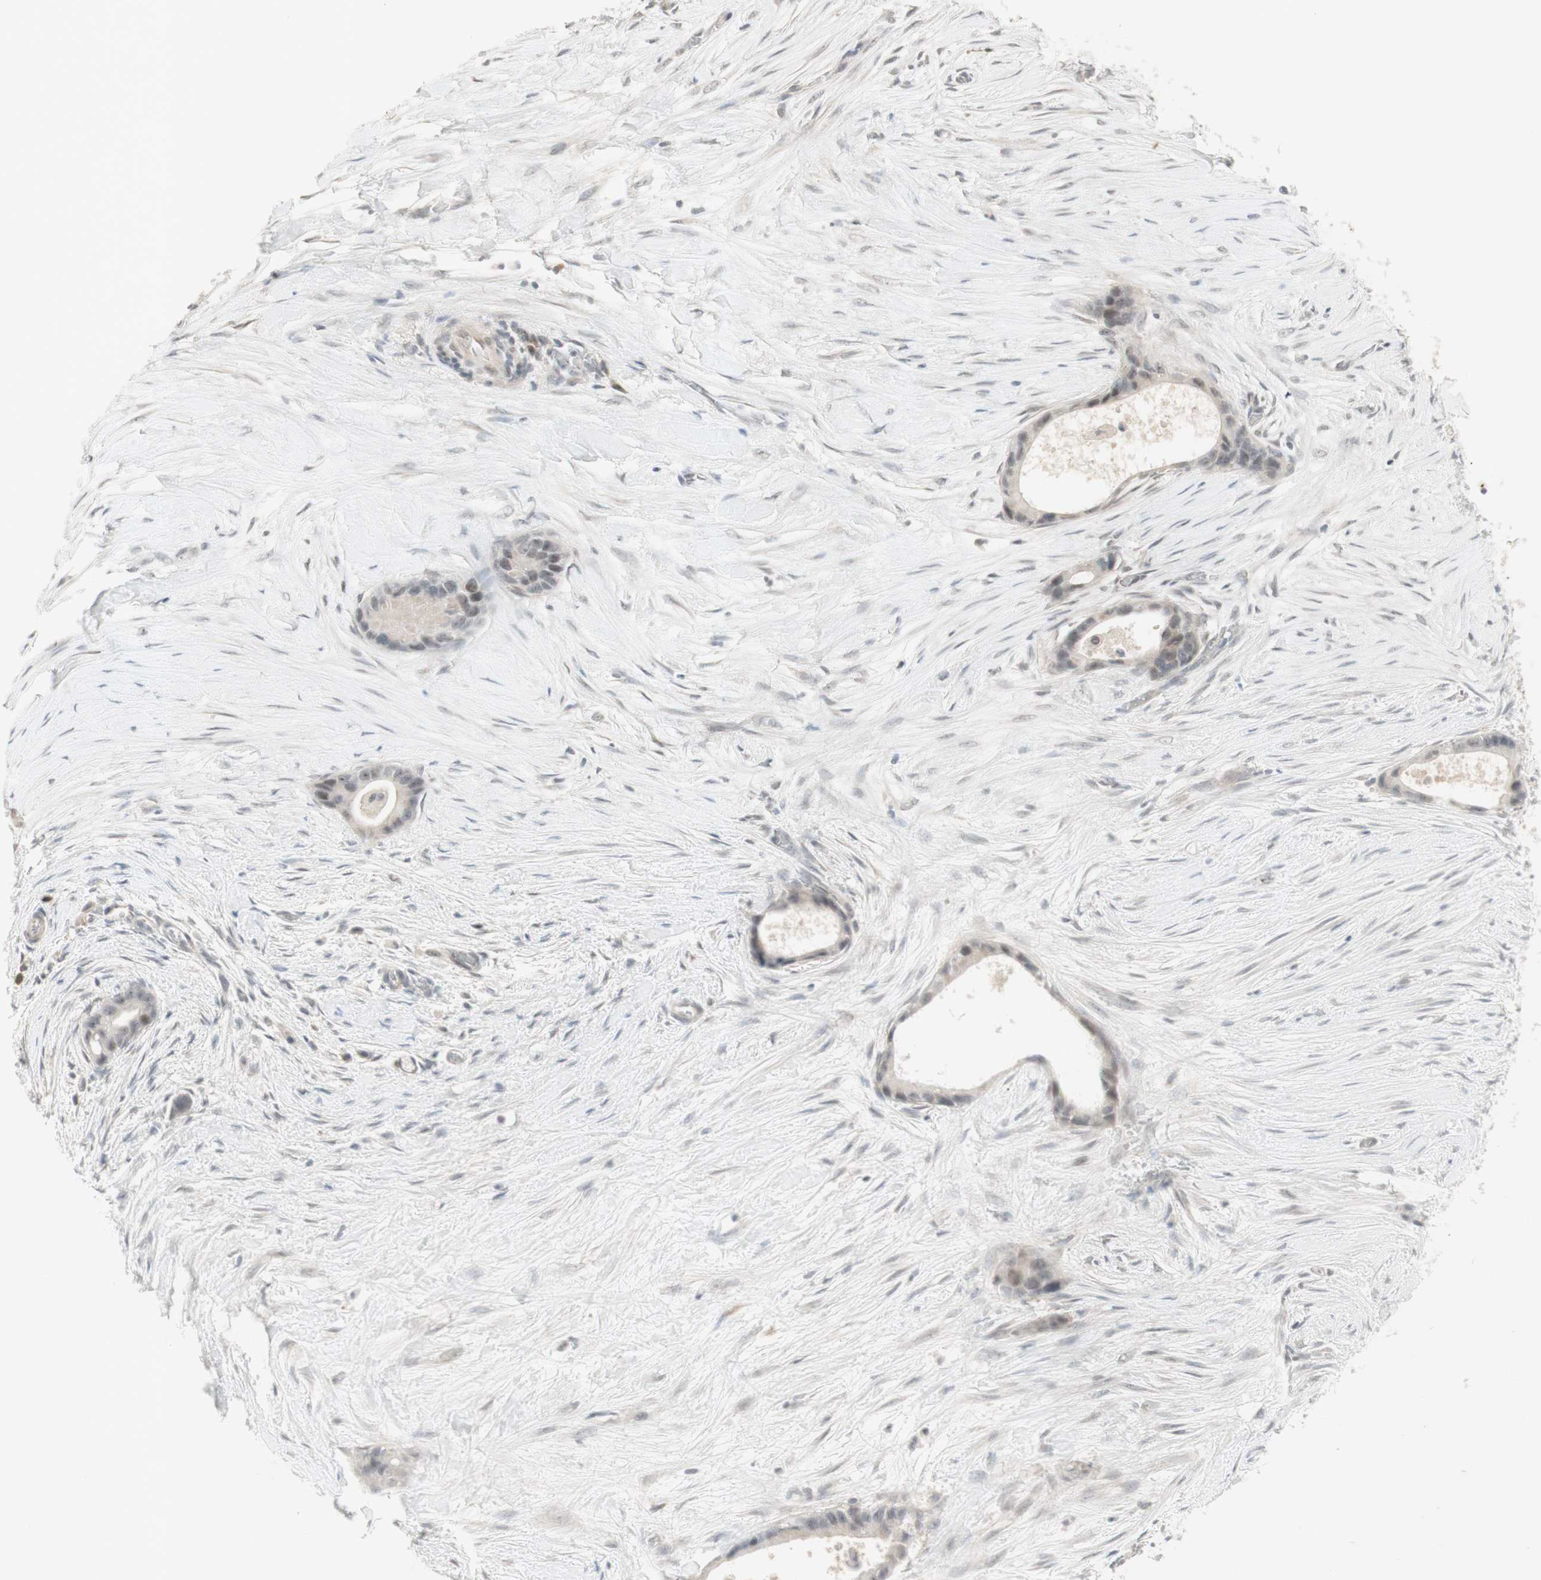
{"staining": {"intensity": "weak", "quantity": "<25%", "location": "nuclear"}, "tissue": "liver cancer", "cell_type": "Tumor cells", "image_type": "cancer", "snomed": [{"axis": "morphology", "description": "Cholangiocarcinoma"}, {"axis": "topography", "description": "Liver"}], "caption": "IHC of liver cancer (cholangiocarcinoma) displays no positivity in tumor cells.", "gene": "PLCD4", "patient": {"sex": "female", "age": 55}}